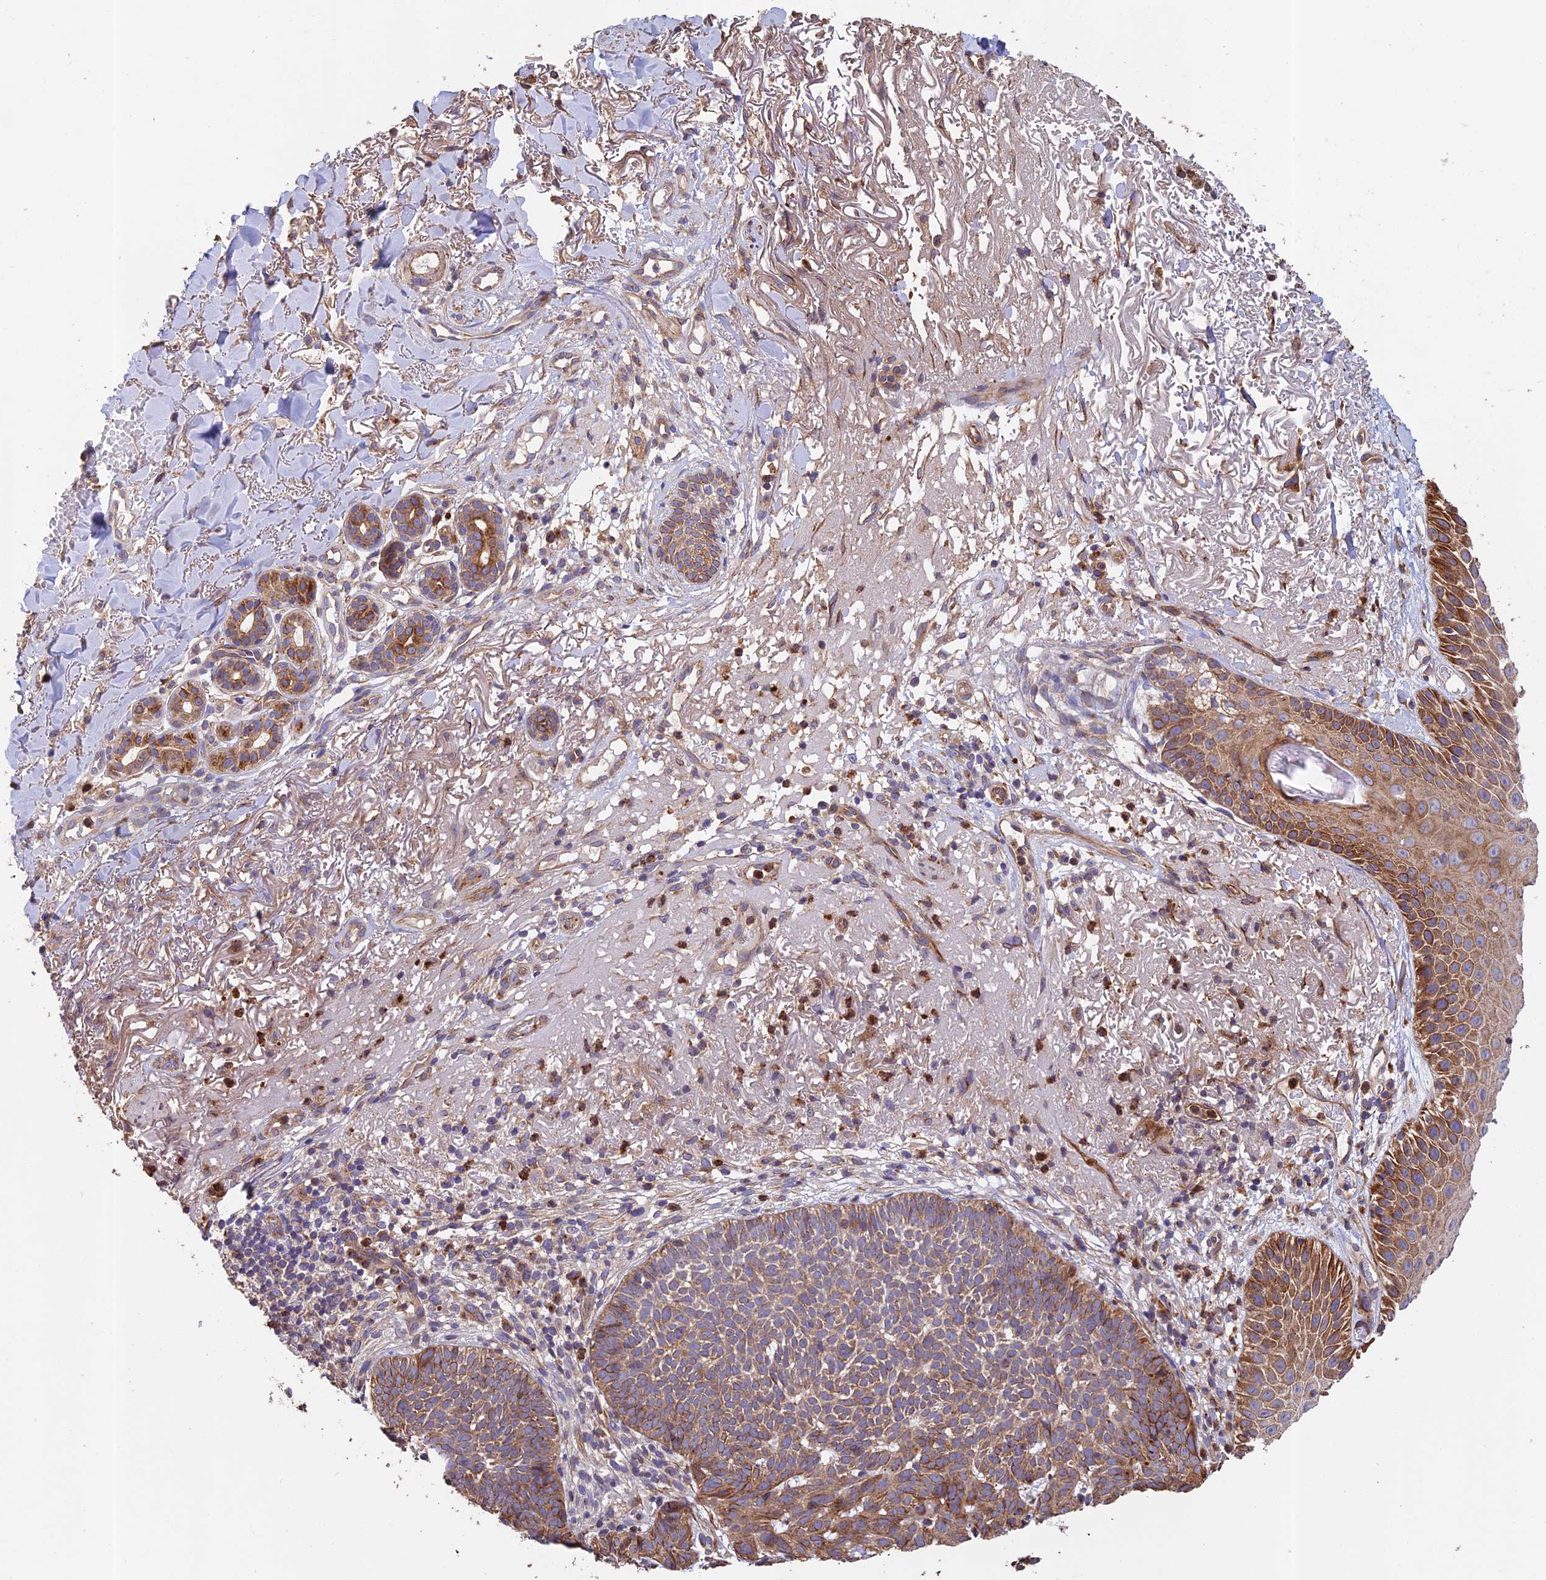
{"staining": {"intensity": "moderate", "quantity": ">75%", "location": "cytoplasmic/membranous"}, "tissue": "skin cancer", "cell_type": "Tumor cells", "image_type": "cancer", "snomed": [{"axis": "morphology", "description": "Basal cell carcinoma"}, {"axis": "topography", "description": "Skin"}], "caption": "An image showing moderate cytoplasmic/membranous staining in about >75% of tumor cells in skin basal cell carcinoma, as visualized by brown immunohistochemical staining.", "gene": "EMC3", "patient": {"sex": "female", "age": 78}}